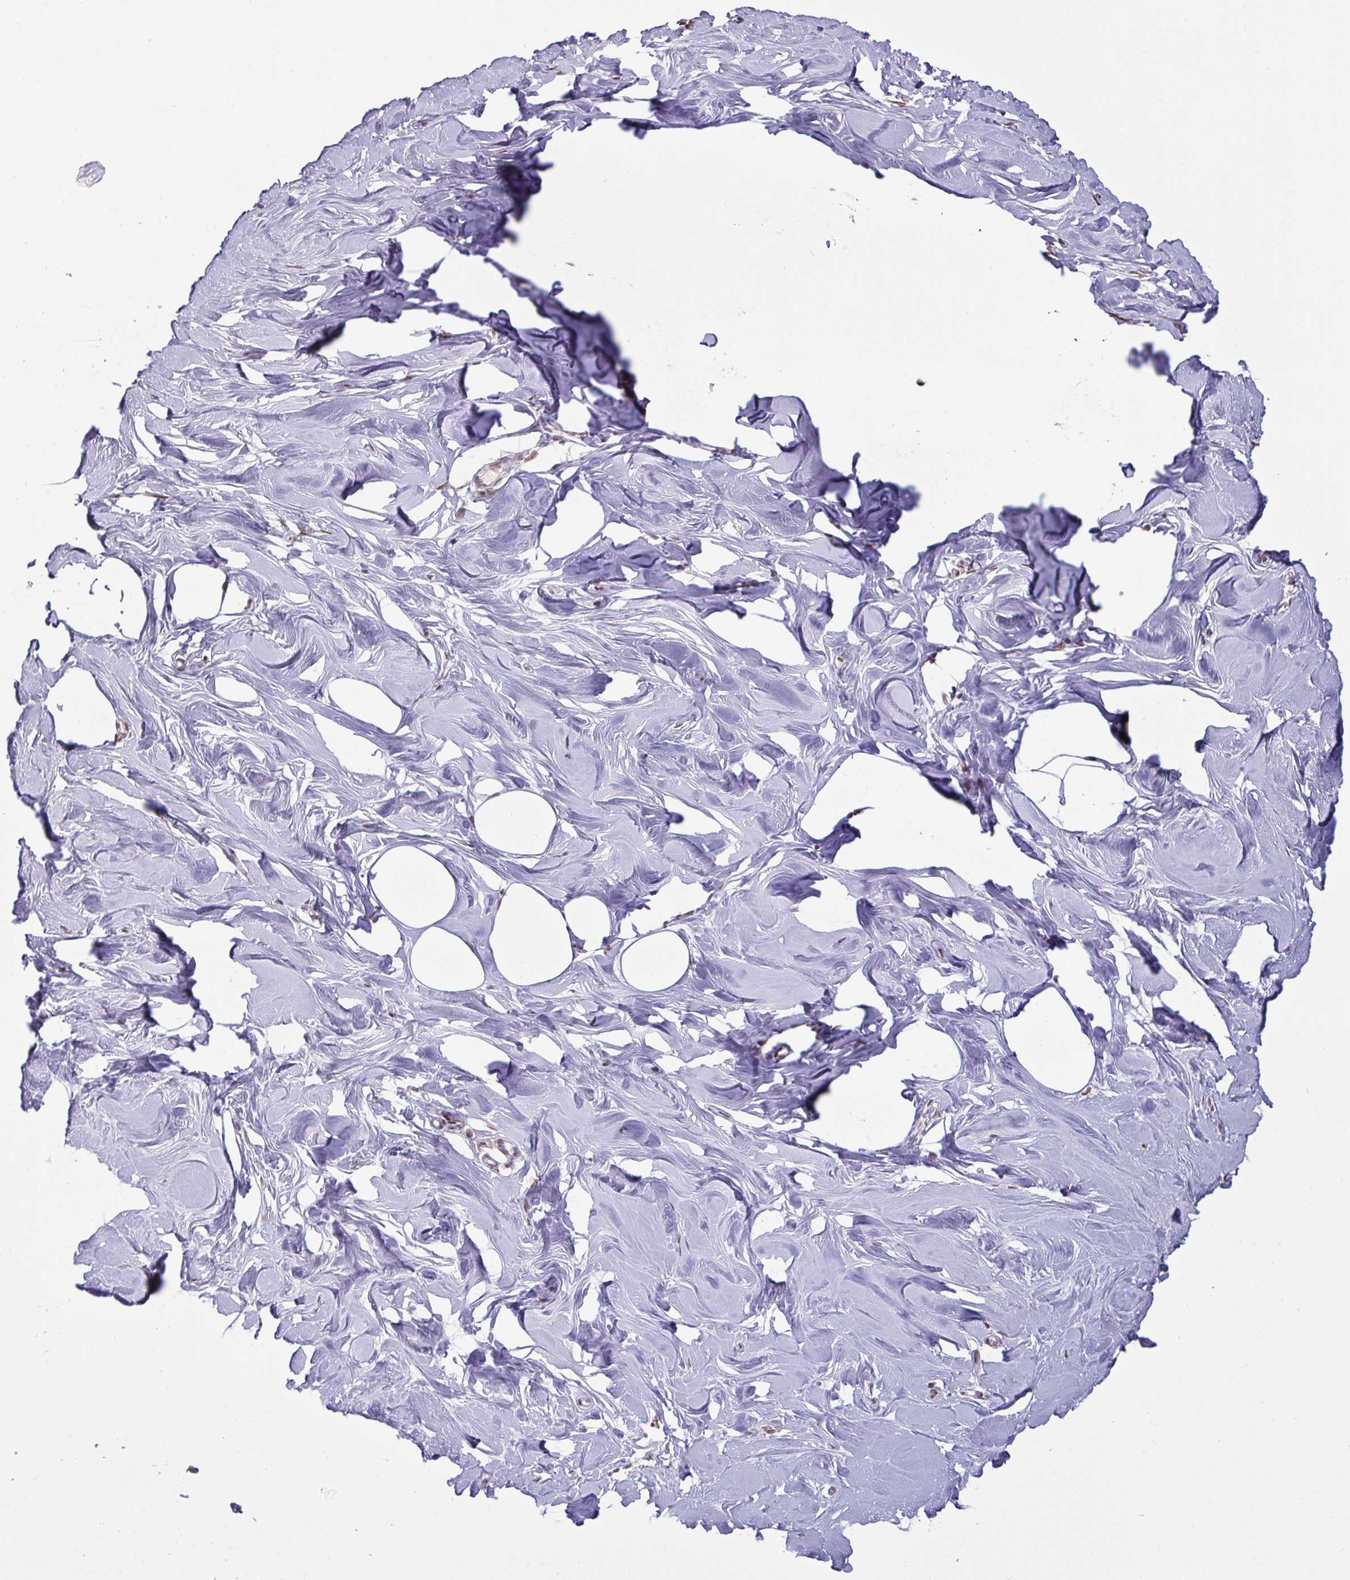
{"staining": {"intensity": "moderate", "quantity": "<25%", "location": "nuclear"}, "tissue": "breast", "cell_type": "Adipocytes", "image_type": "normal", "snomed": [{"axis": "morphology", "description": "Normal tissue, NOS"}, {"axis": "topography", "description": "Breast"}], "caption": "Benign breast reveals moderate nuclear expression in approximately <25% of adipocytes, visualized by immunohistochemistry. The protein of interest is shown in brown color, while the nuclei are stained blue.", "gene": "CBFA2T2", "patient": {"sex": "female", "age": 27}}